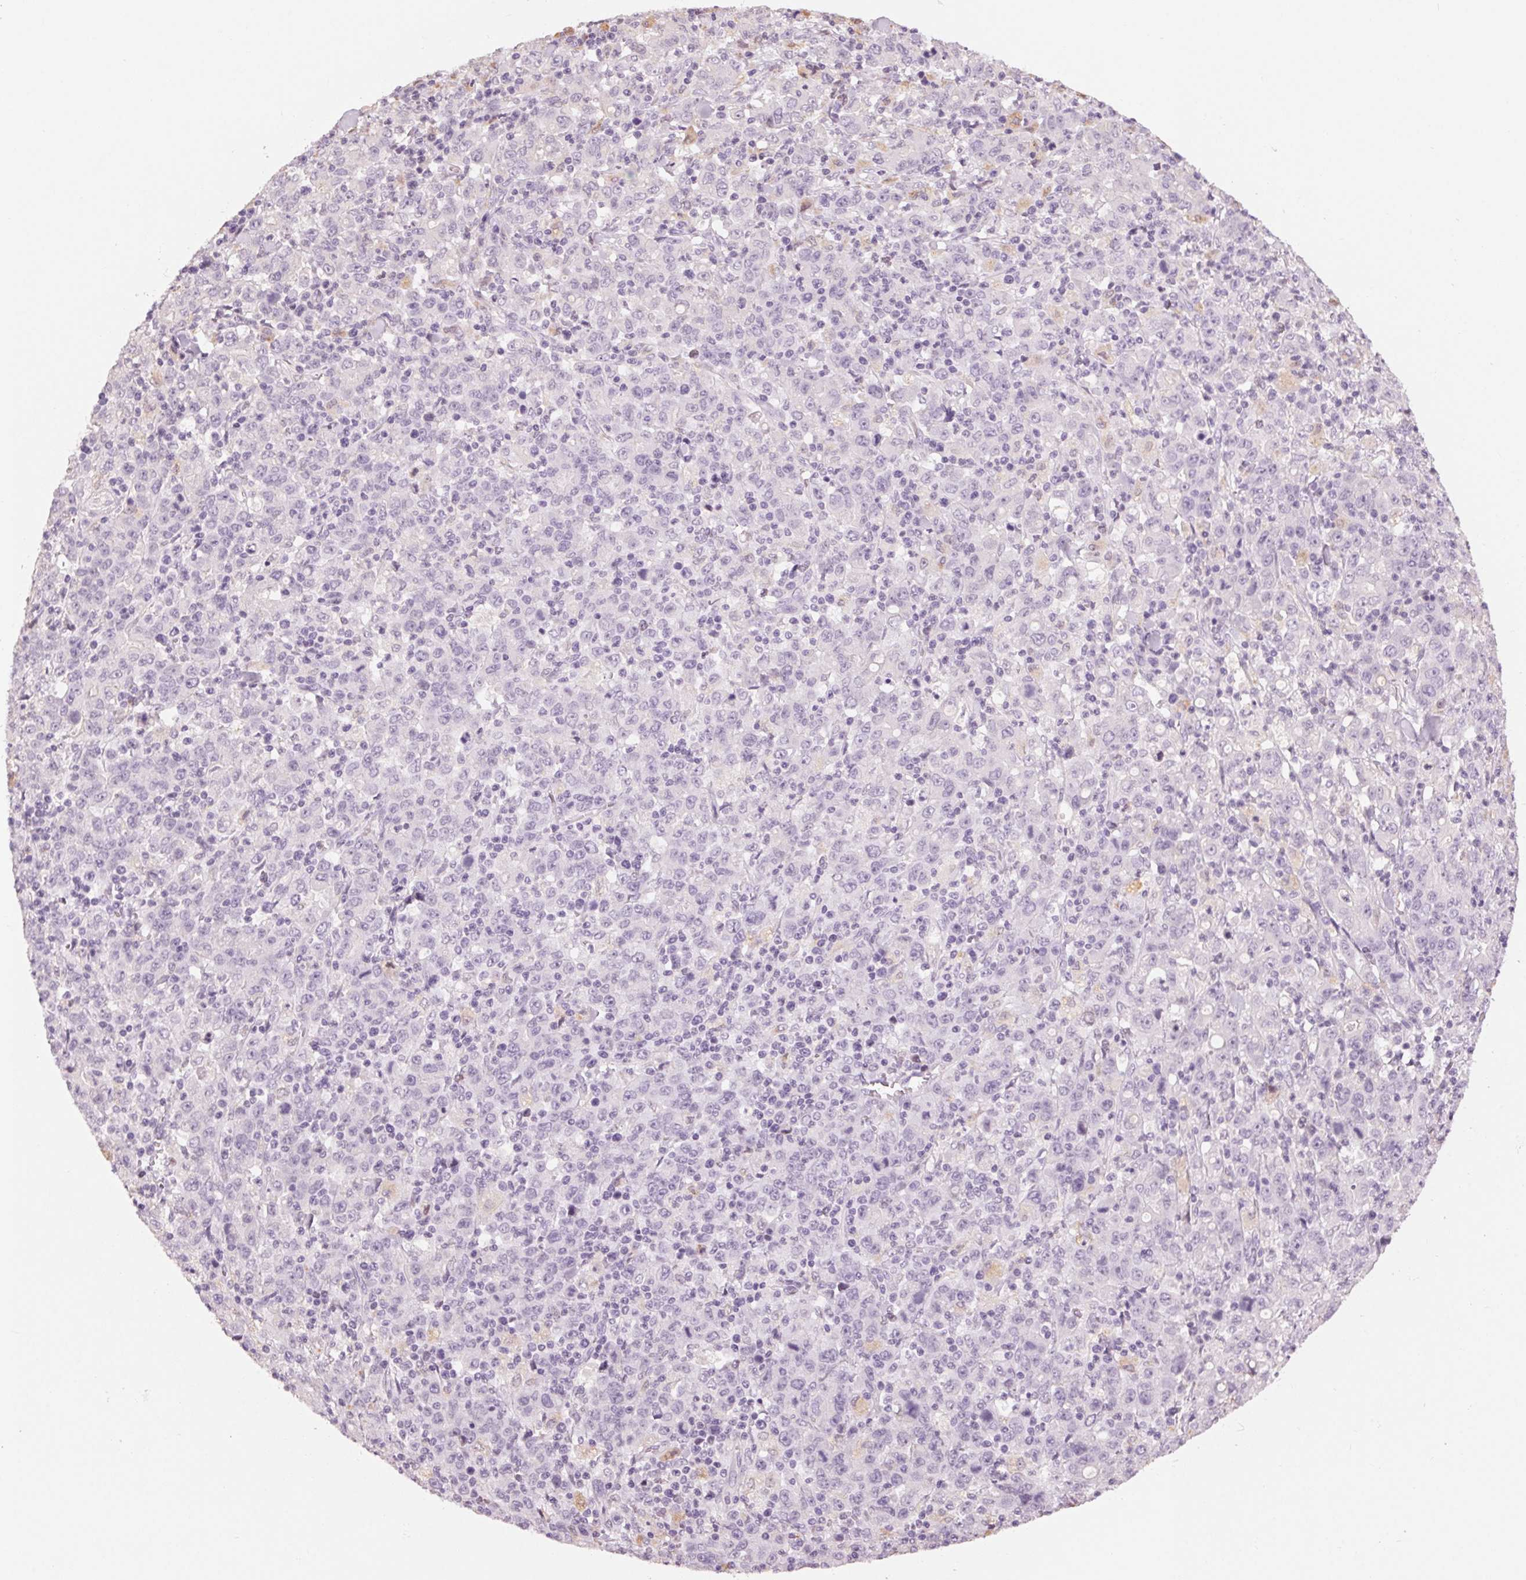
{"staining": {"intensity": "negative", "quantity": "none", "location": "none"}, "tissue": "stomach cancer", "cell_type": "Tumor cells", "image_type": "cancer", "snomed": [{"axis": "morphology", "description": "Adenocarcinoma, NOS"}, {"axis": "topography", "description": "Stomach, upper"}], "caption": "This micrograph is of stomach cancer stained with IHC to label a protein in brown with the nuclei are counter-stained blue. There is no staining in tumor cells.", "gene": "MPO", "patient": {"sex": "male", "age": 69}}